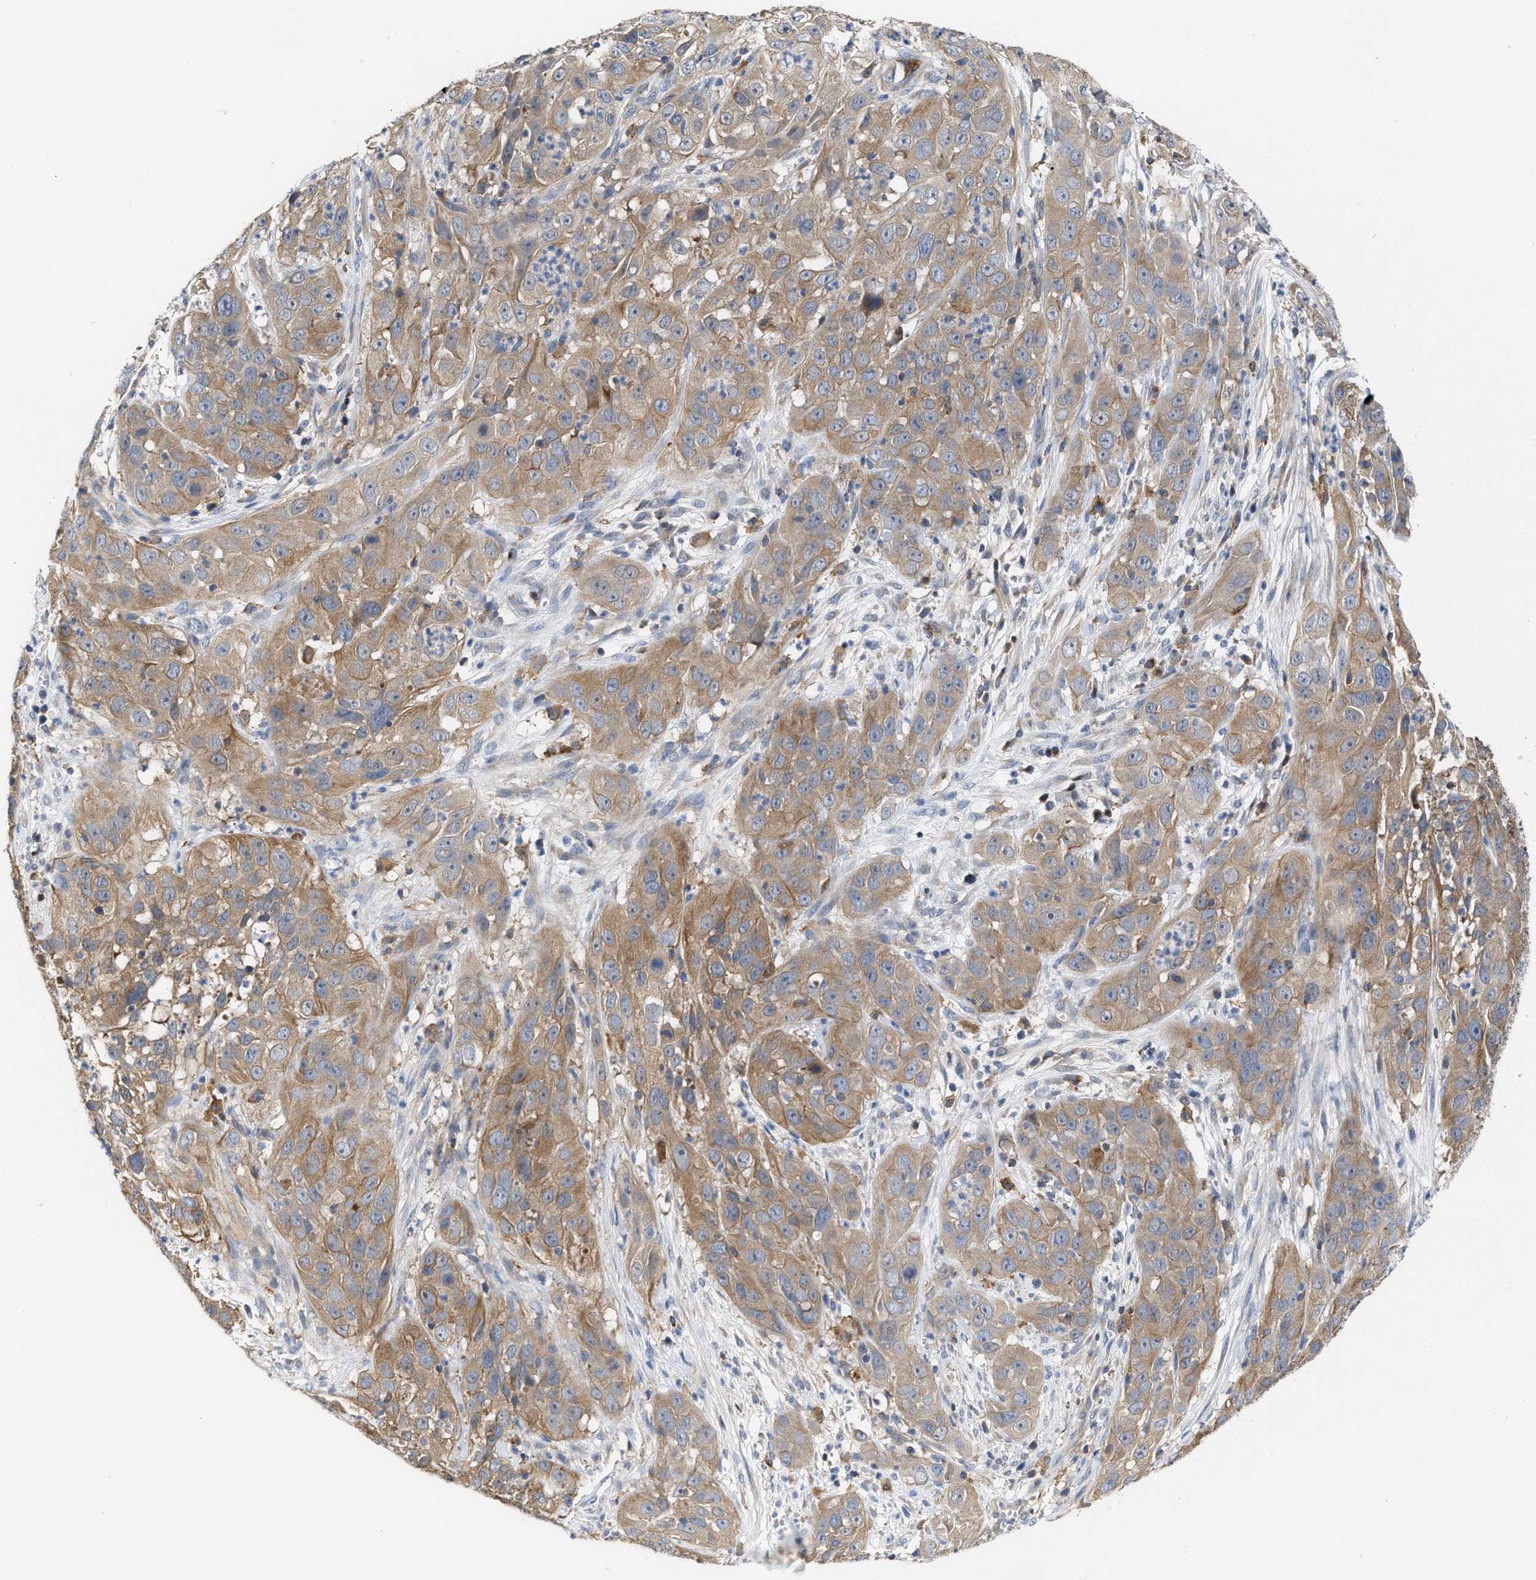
{"staining": {"intensity": "moderate", "quantity": "25%-75%", "location": "cytoplasmic/membranous"}, "tissue": "cervical cancer", "cell_type": "Tumor cells", "image_type": "cancer", "snomed": [{"axis": "morphology", "description": "Squamous cell carcinoma, NOS"}, {"axis": "topography", "description": "Cervix"}], "caption": "Protein analysis of cervical cancer (squamous cell carcinoma) tissue displays moderate cytoplasmic/membranous staining in approximately 25%-75% of tumor cells.", "gene": "BBLN", "patient": {"sex": "female", "age": 32}}